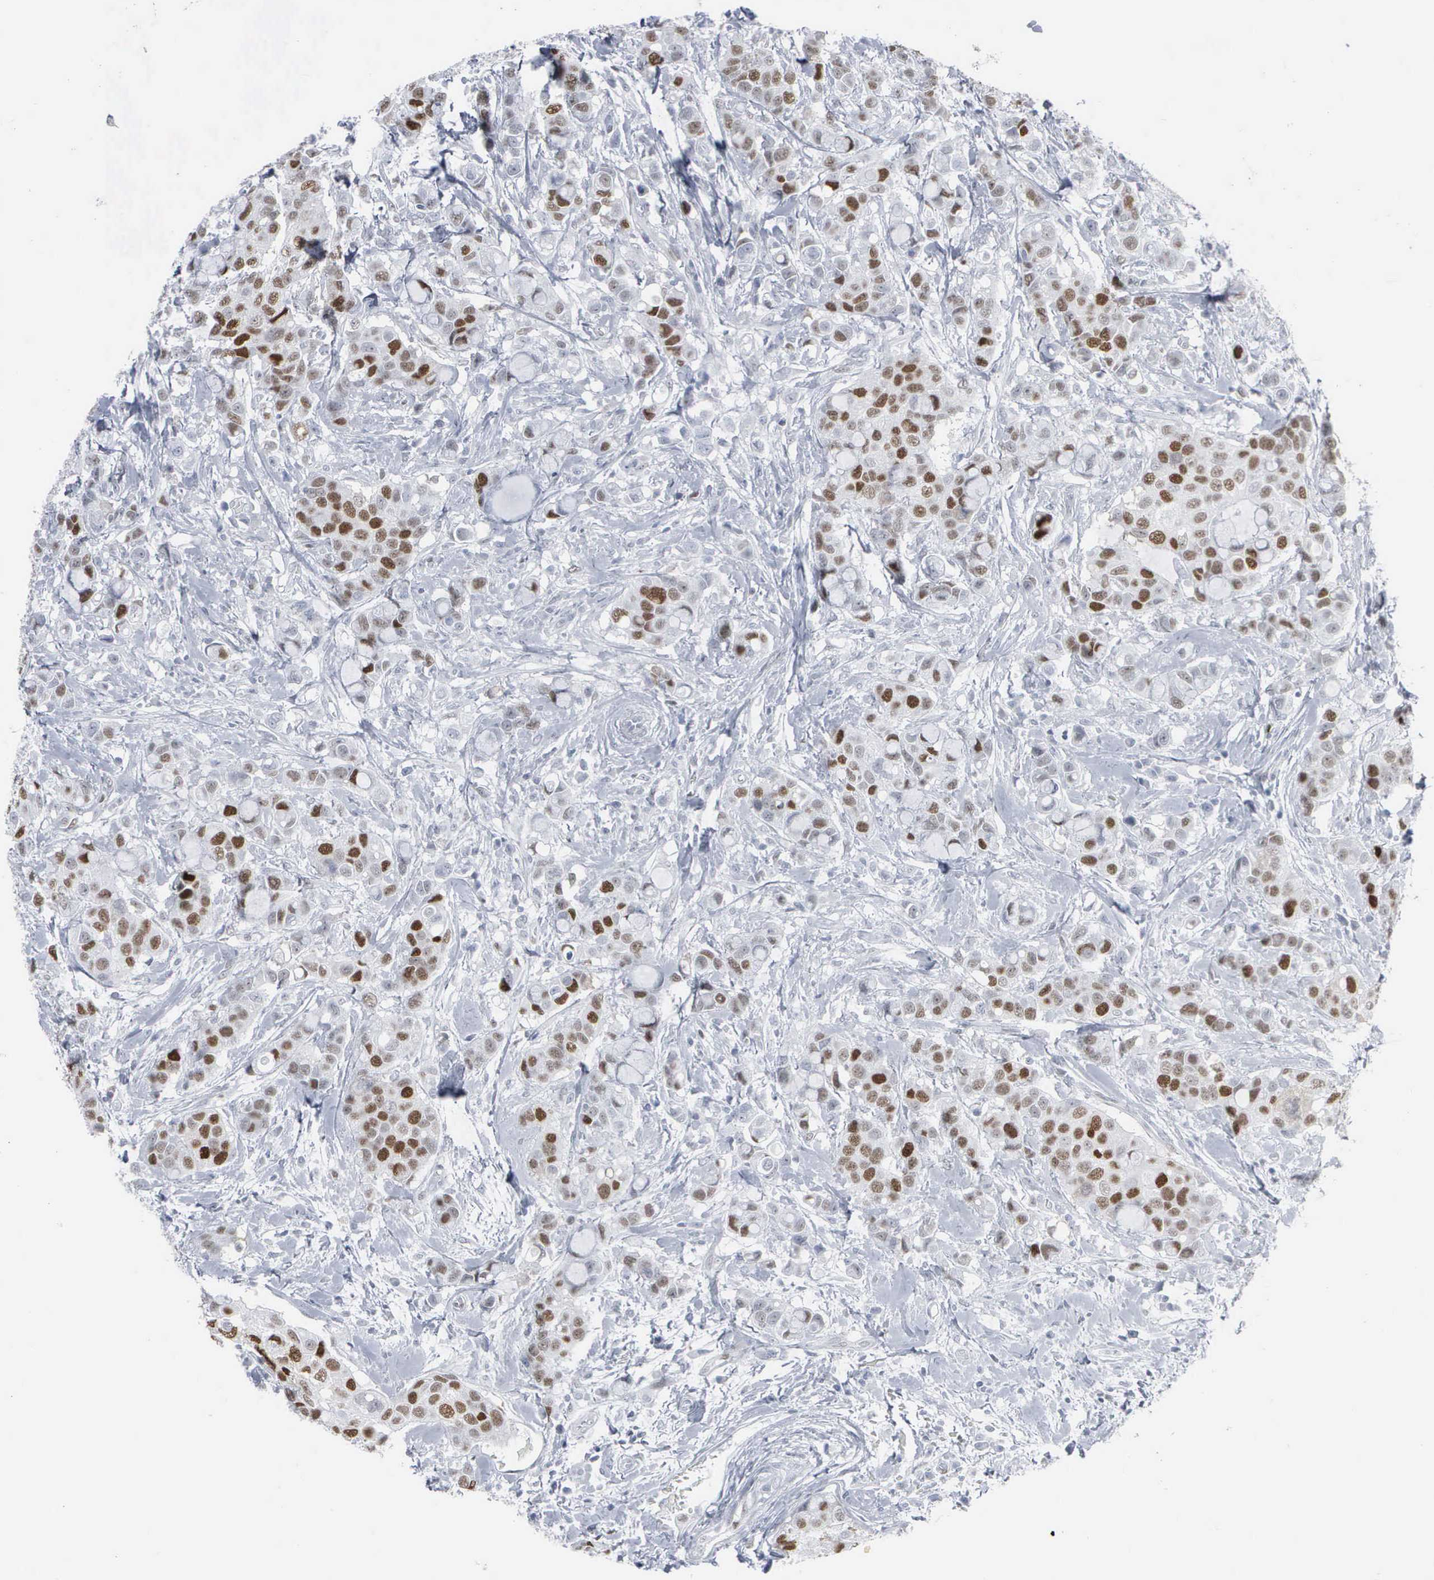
{"staining": {"intensity": "moderate", "quantity": "25%-75%", "location": "nuclear"}, "tissue": "breast cancer", "cell_type": "Tumor cells", "image_type": "cancer", "snomed": [{"axis": "morphology", "description": "Duct carcinoma"}, {"axis": "topography", "description": "Breast"}], "caption": "High-power microscopy captured an immunohistochemistry image of breast cancer, revealing moderate nuclear expression in about 25%-75% of tumor cells.", "gene": "CCND3", "patient": {"sex": "female", "age": 27}}